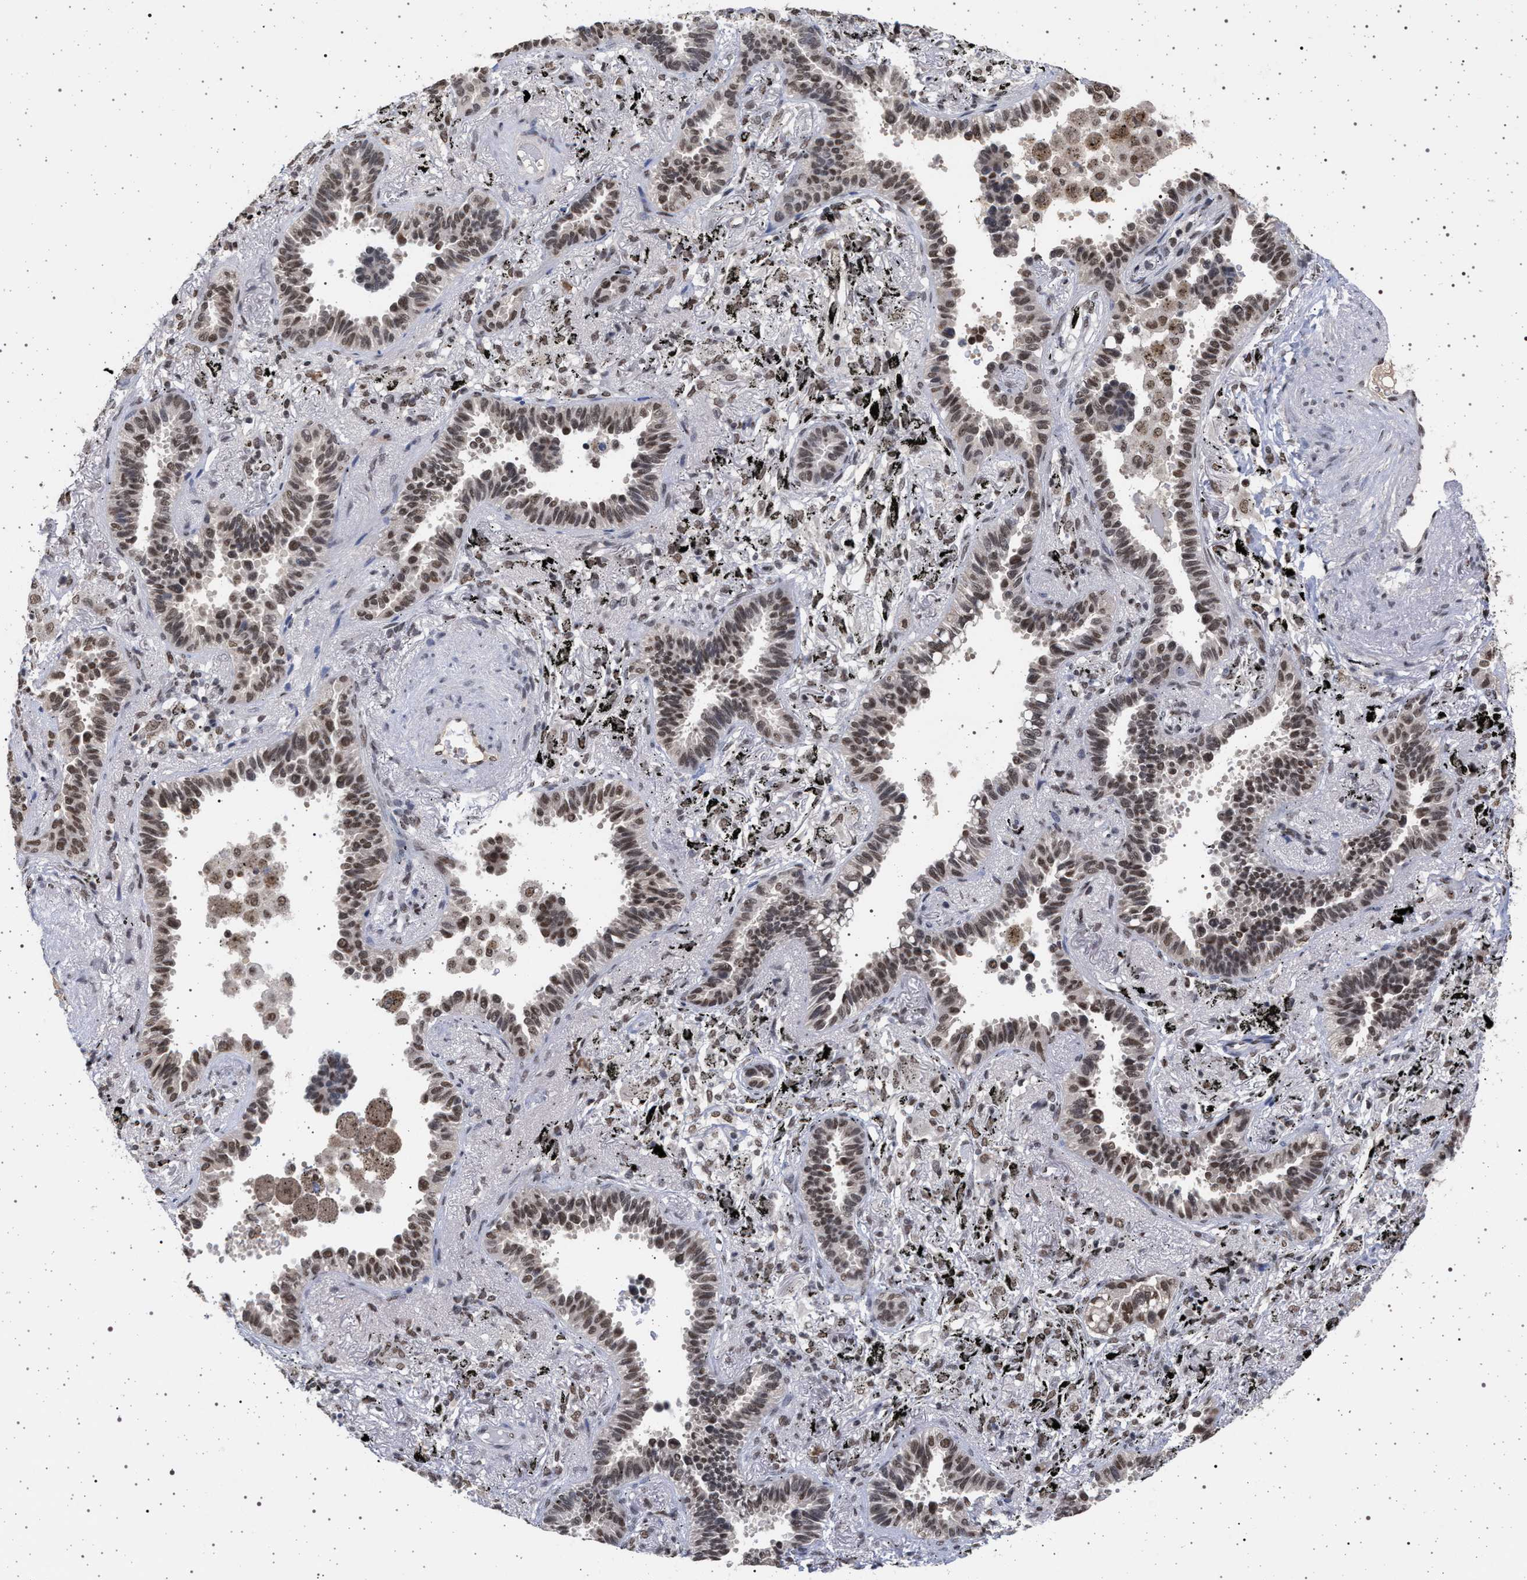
{"staining": {"intensity": "moderate", "quantity": ">75%", "location": "nuclear"}, "tissue": "lung cancer", "cell_type": "Tumor cells", "image_type": "cancer", "snomed": [{"axis": "morphology", "description": "Adenocarcinoma, NOS"}, {"axis": "topography", "description": "Lung"}], "caption": "DAB immunohistochemical staining of human lung adenocarcinoma shows moderate nuclear protein expression in about >75% of tumor cells. (Brightfield microscopy of DAB IHC at high magnification).", "gene": "PHF12", "patient": {"sex": "male", "age": 59}}